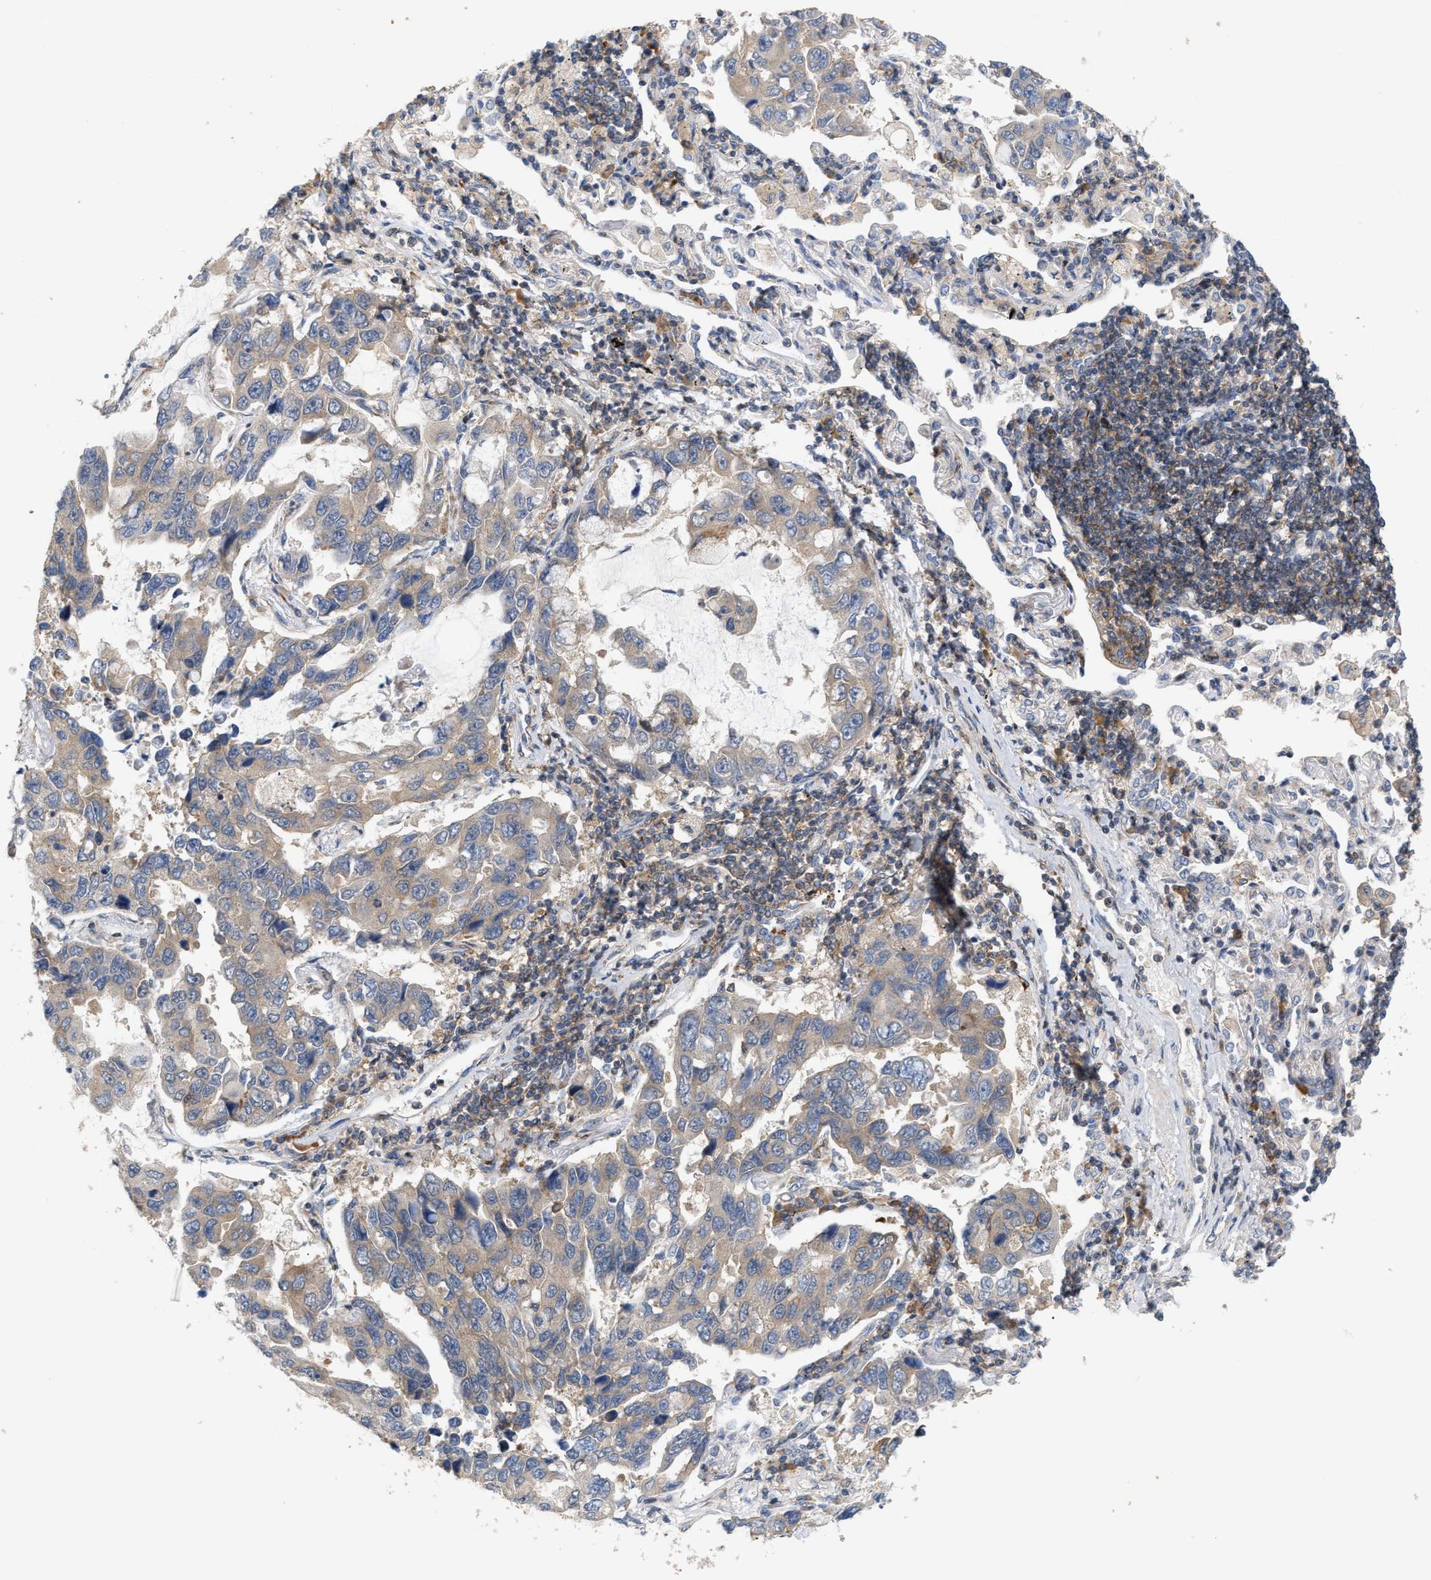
{"staining": {"intensity": "moderate", "quantity": "<25%", "location": "cytoplasmic/membranous"}, "tissue": "lung cancer", "cell_type": "Tumor cells", "image_type": "cancer", "snomed": [{"axis": "morphology", "description": "Adenocarcinoma, NOS"}, {"axis": "topography", "description": "Lung"}], "caption": "Lung cancer stained with a protein marker exhibits moderate staining in tumor cells.", "gene": "DBNL", "patient": {"sex": "male", "age": 64}}